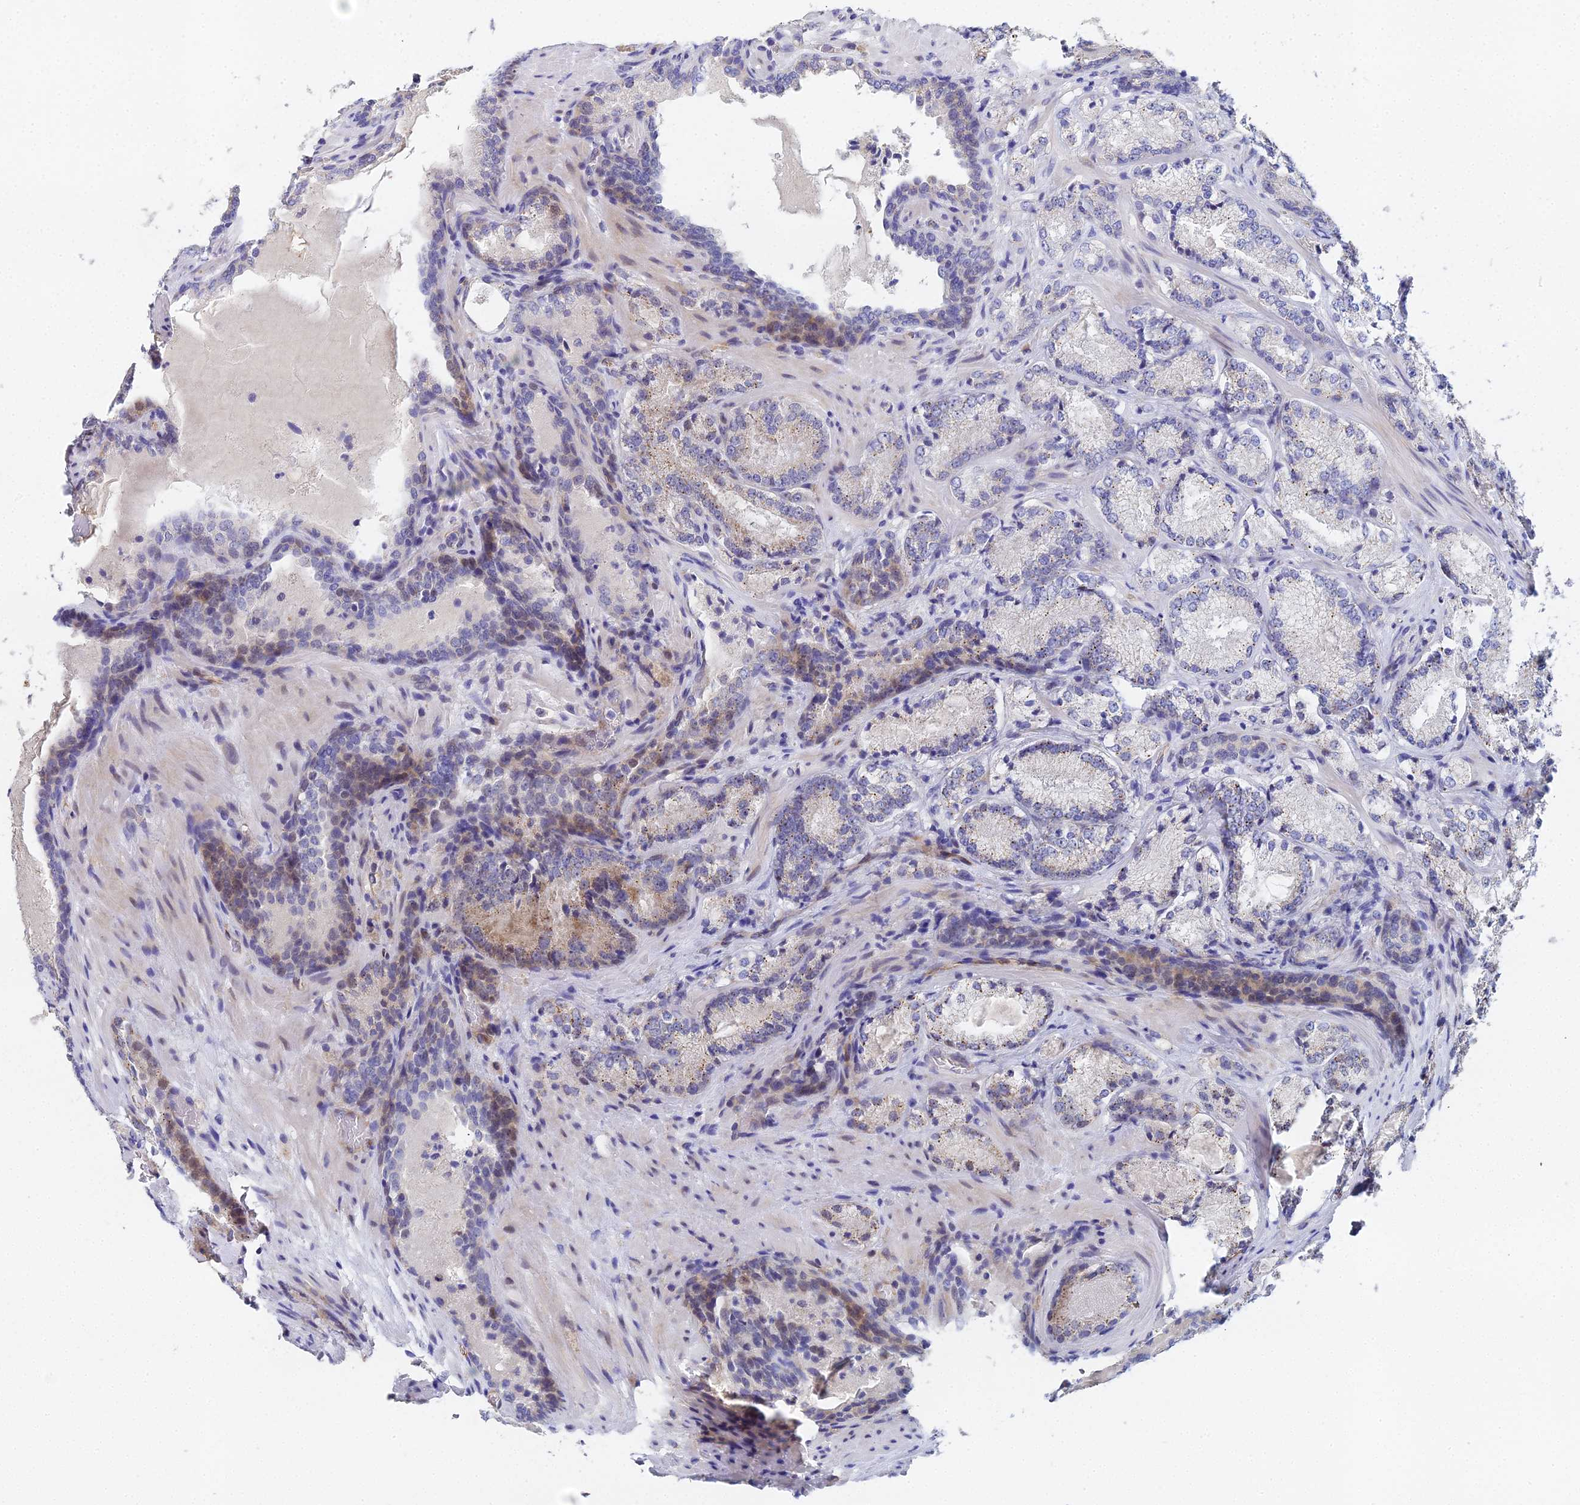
{"staining": {"intensity": "weak", "quantity": "<25%", "location": "cytoplasmic/membranous"}, "tissue": "prostate cancer", "cell_type": "Tumor cells", "image_type": "cancer", "snomed": [{"axis": "morphology", "description": "Adenocarcinoma, Low grade"}, {"axis": "topography", "description": "Prostate"}], "caption": "This is an immunohistochemistry (IHC) micrograph of human prostate cancer (adenocarcinoma (low-grade)). There is no staining in tumor cells.", "gene": "ENSG00000268674", "patient": {"sex": "male", "age": 74}}